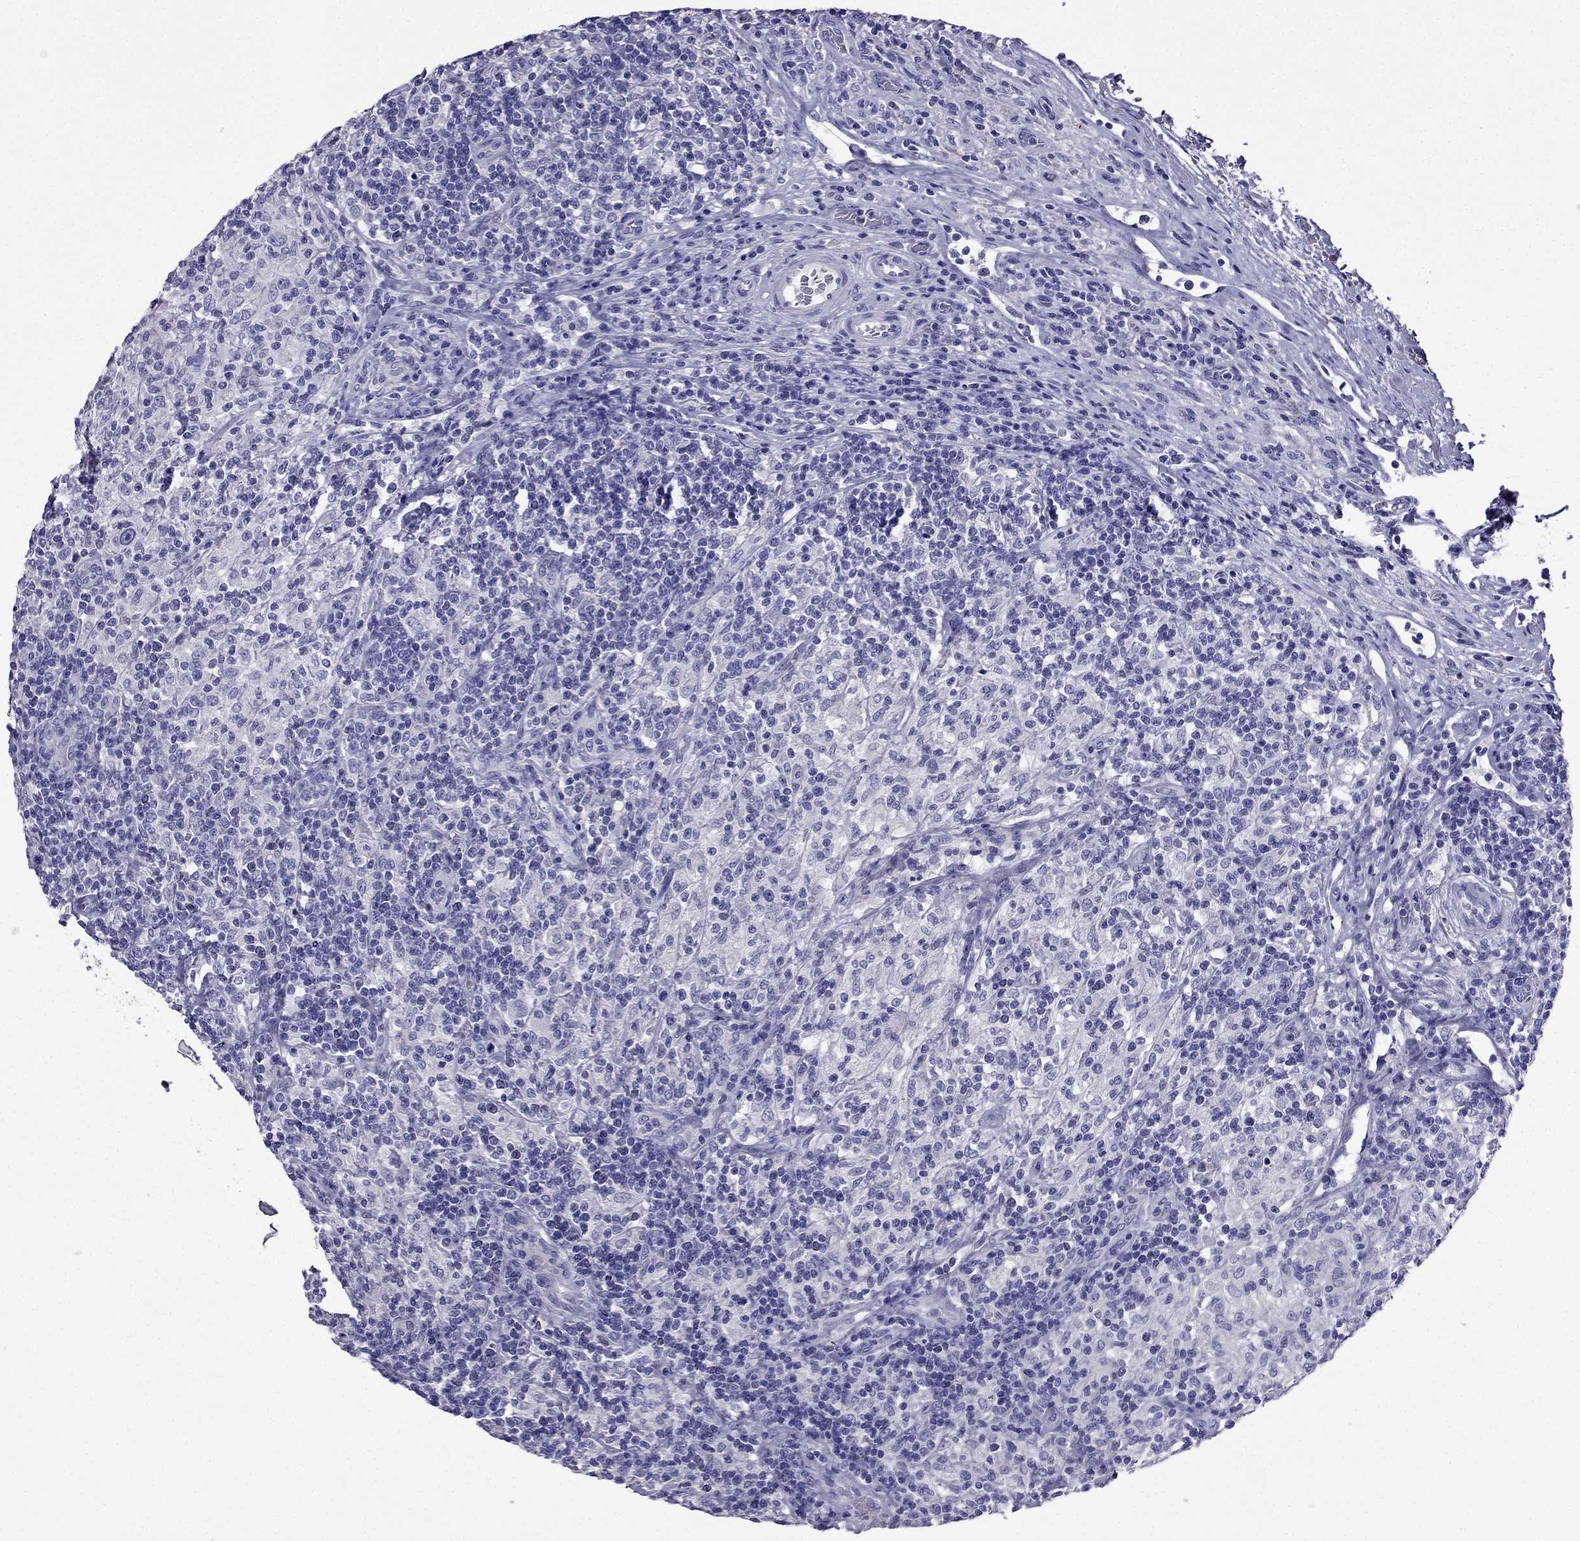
{"staining": {"intensity": "negative", "quantity": "none", "location": "none"}, "tissue": "lymphoma", "cell_type": "Tumor cells", "image_type": "cancer", "snomed": [{"axis": "morphology", "description": "Hodgkin's disease, NOS"}, {"axis": "topography", "description": "Lymph node"}], "caption": "Immunohistochemistry image of lymphoma stained for a protein (brown), which reveals no staining in tumor cells. (Immunohistochemistry (ihc), brightfield microscopy, high magnification).", "gene": "PTH", "patient": {"sex": "male", "age": 70}}